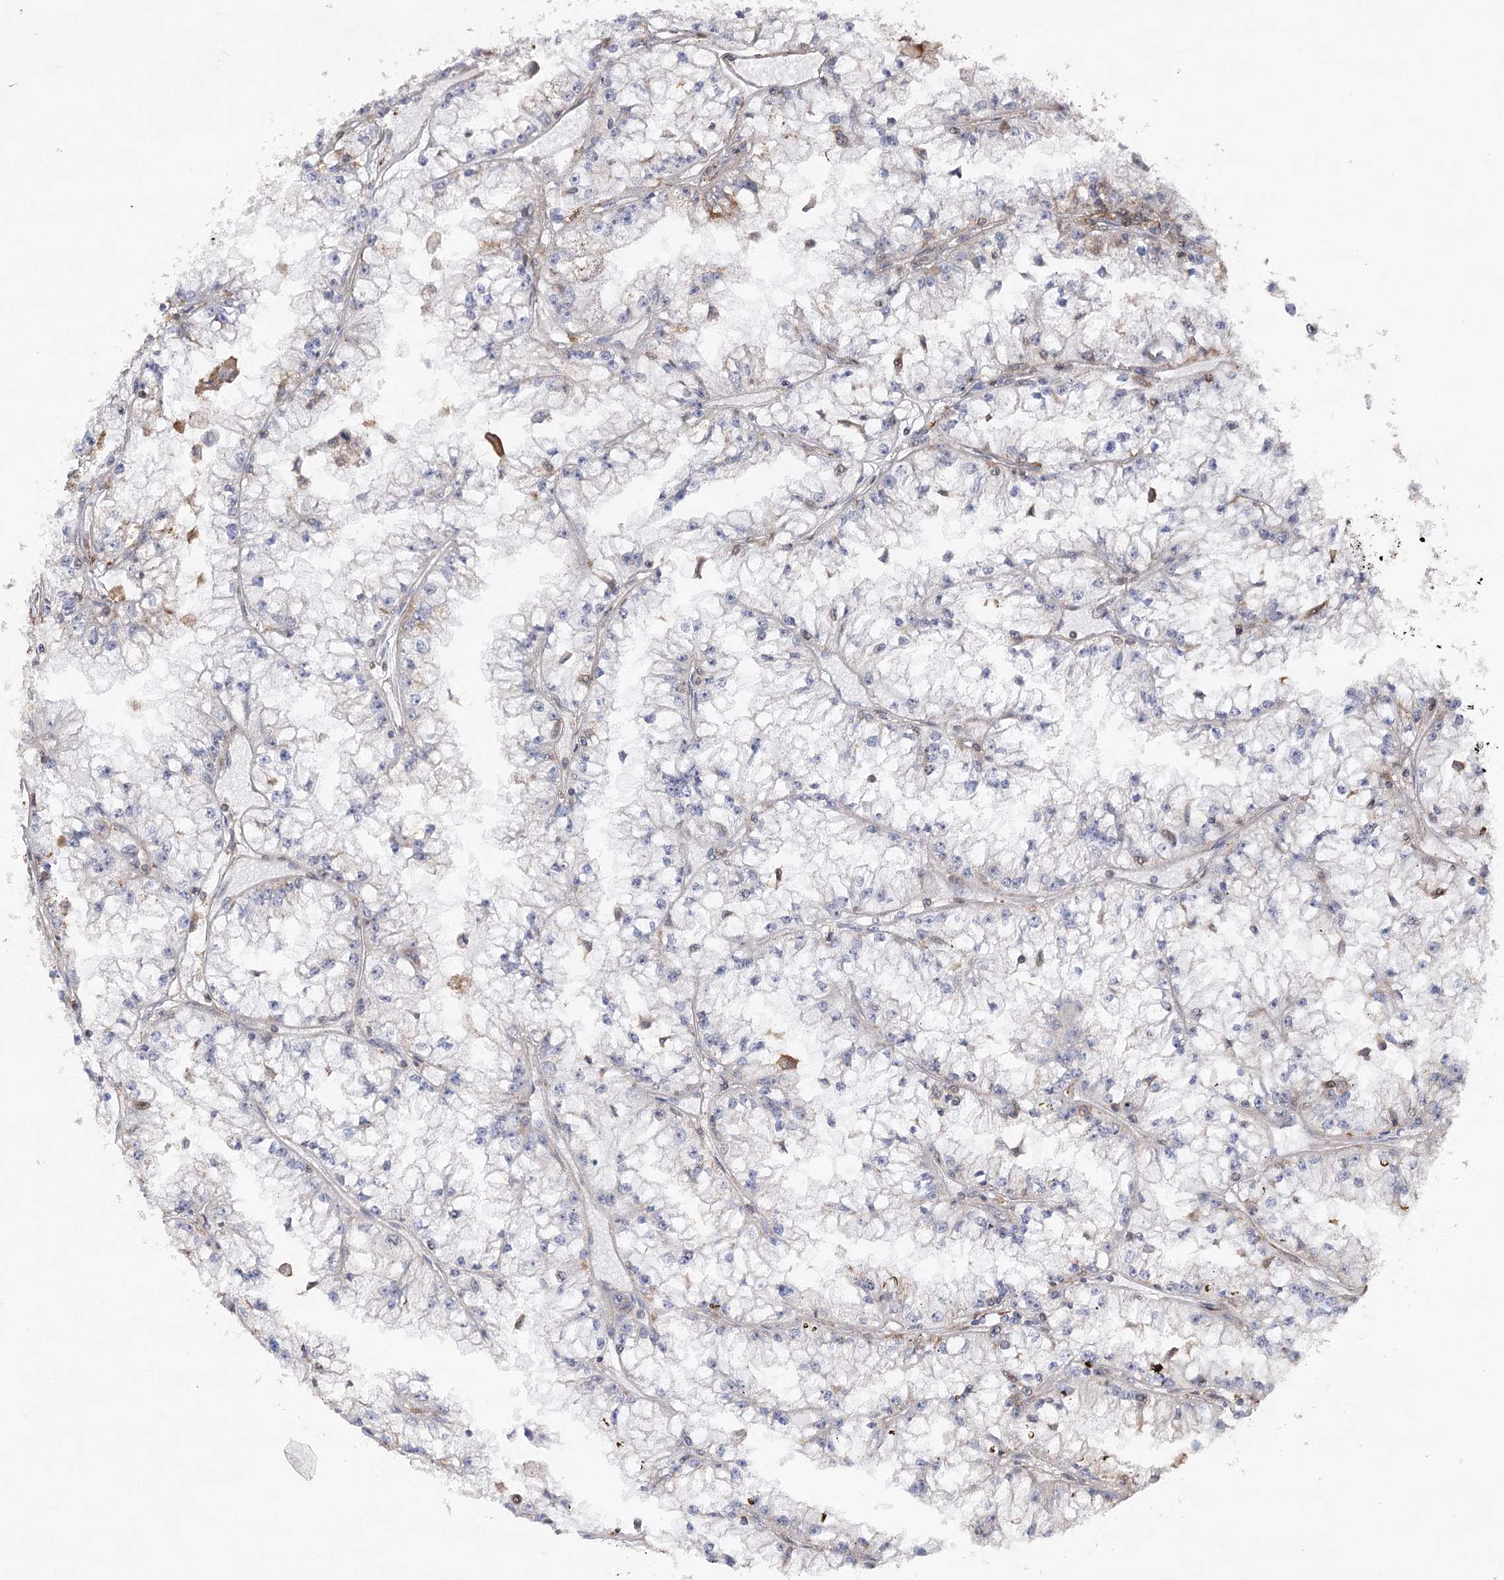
{"staining": {"intensity": "negative", "quantity": "none", "location": "none"}, "tissue": "renal cancer", "cell_type": "Tumor cells", "image_type": "cancer", "snomed": [{"axis": "morphology", "description": "Adenocarcinoma, NOS"}, {"axis": "topography", "description": "Kidney"}], "caption": "Protein analysis of renal cancer exhibits no significant positivity in tumor cells. (DAB (3,3'-diaminobenzidine) IHC, high magnification).", "gene": "OBSL1", "patient": {"sex": "male", "age": 56}}